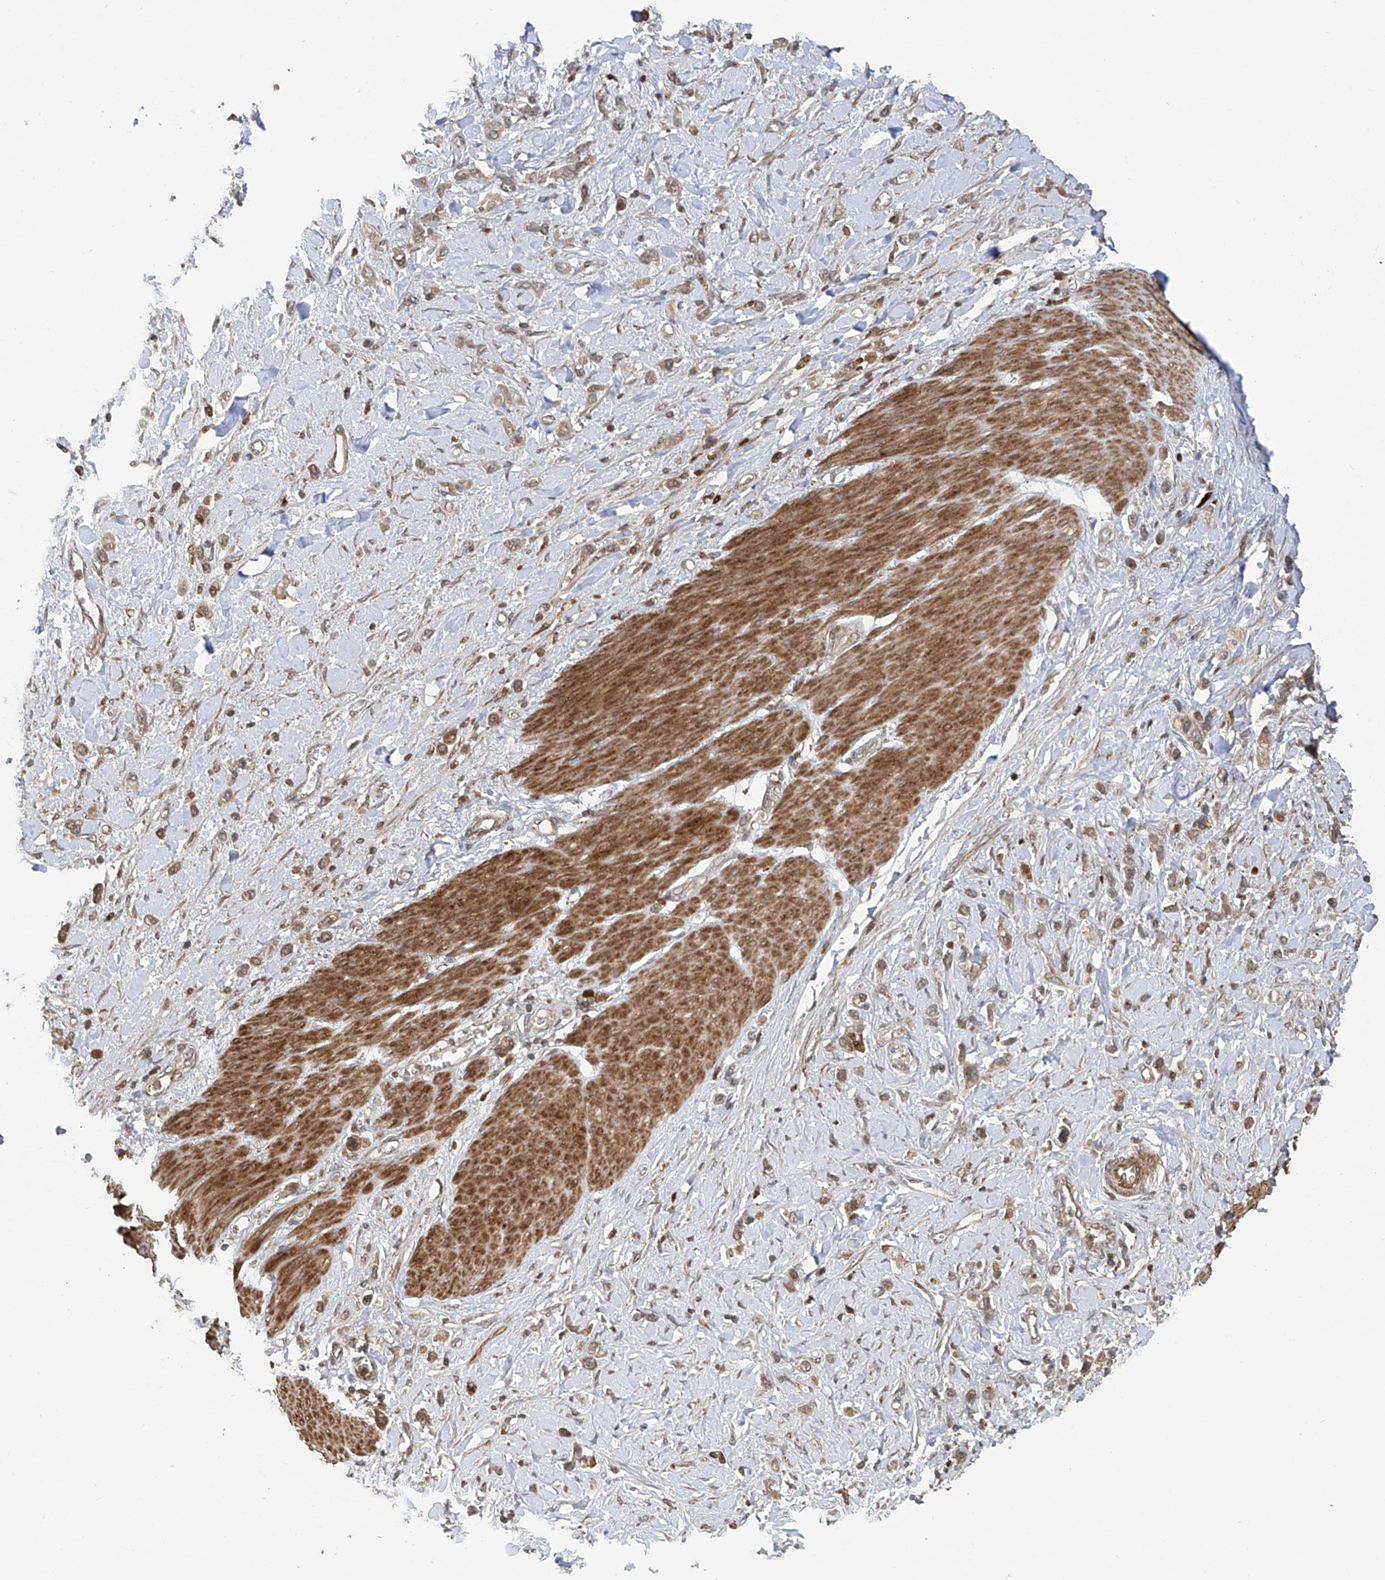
{"staining": {"intensity": "weak", "quantity": ">75%", "location": "cytoplasmic/membranous,nuclear"}, "tissue": "stomach cancer", "cell_type": "Tumor cells", "image_type": "cancer", "snomed": [{"axis": "morphology", "description": "Normal tissue, NOS"}, {"axis": "morphology", "description": "Adenocarcinoma, NOS"}, {"axis": "topography", "description": "Stomach, upper"}, {"axis": "topography", "description": "Stomach"}], "caption": "Tumor cells reveal low levels of weak cytoplasmic/membranous and nuclear positivity in about >75% of cells in human adenocarcinoma (stomach).", "gene": "ATAD2B", "patient": {"sex": "female", "age": 65}}